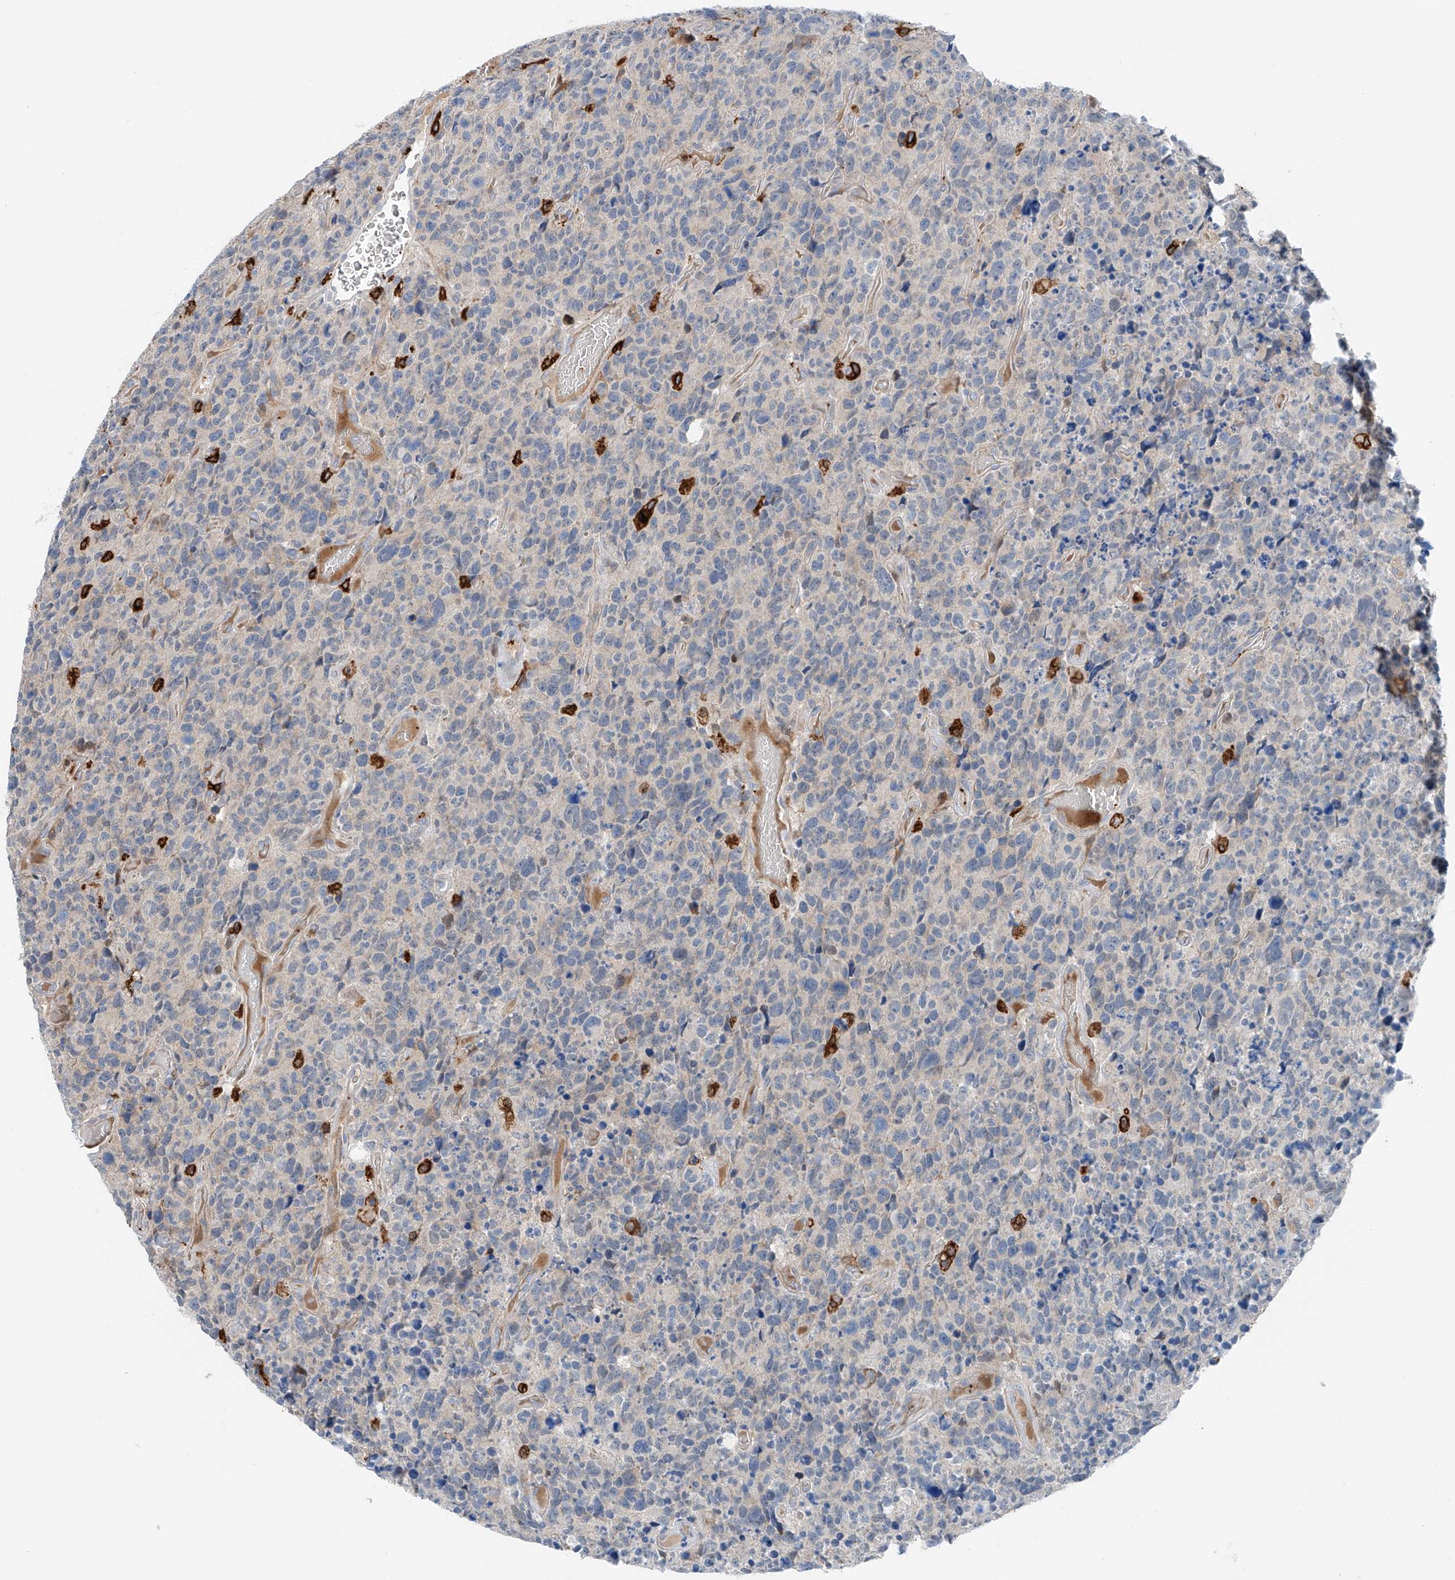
{"staining": {"intensity": "negative", "quantity": "none", "location": "none"}, "tissue": "glioma", "cell_type": "Tumor cells", "image_type": "cancer", "snomed": [{"axis": "morphology", "description": "Glioma, malignant, High grade"}, {"axis": "topography", "description": "Brain"}], "caption": "An immunohistochemistry (IHC) photomicrograph of glioma is shown. There is no staining in tumor cells of glioma.", "gene": "TBXAS1", "patient": {"sex": "male", "age": 69}}